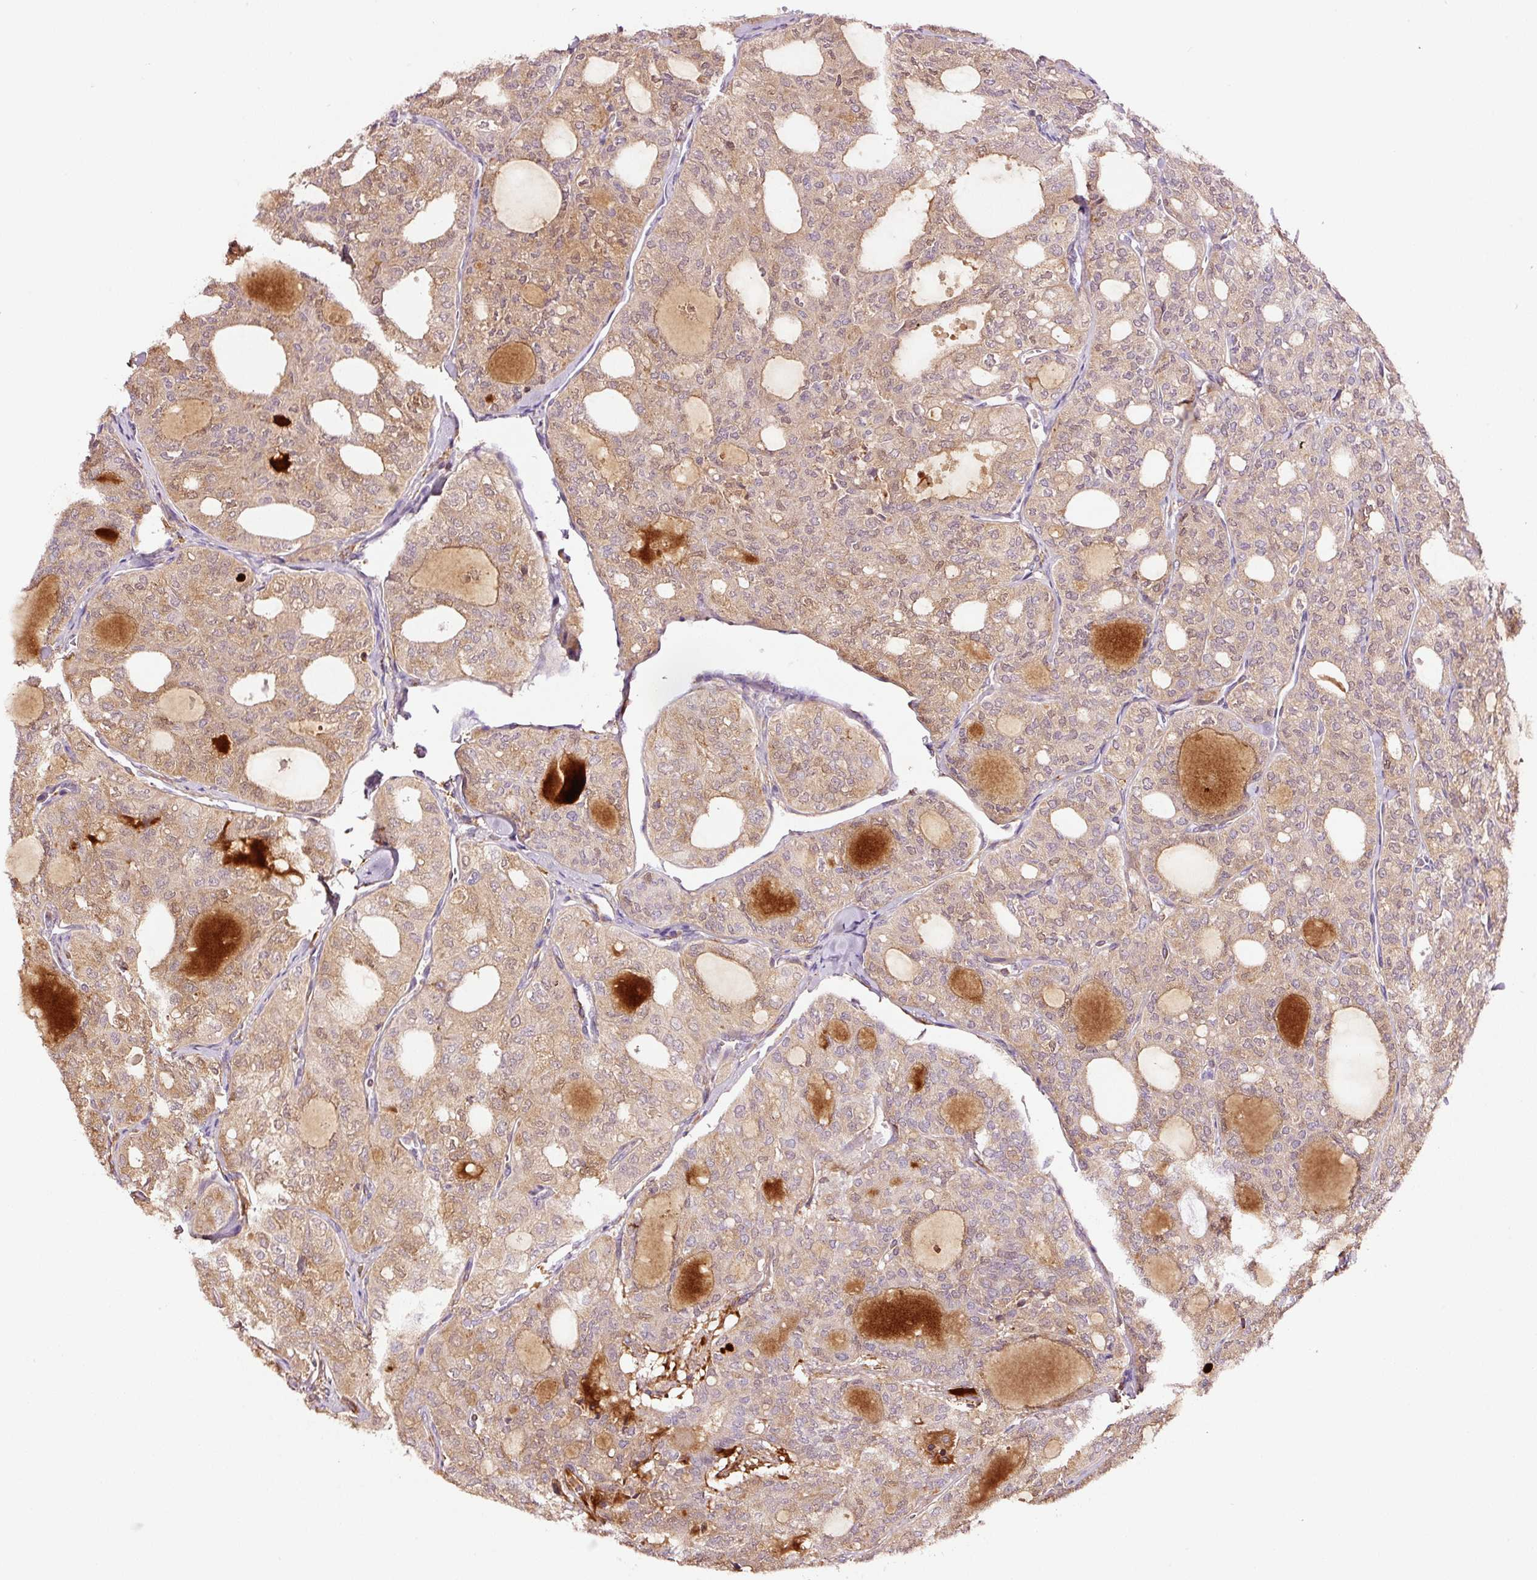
{"staining": {"intensity": "weak", "quantity": ">75%", "location": "cytoplasmic/membranous,nuclear"}, "tissue": "thyroid cancer", "cell_type": "Tumor cells", "image_type": "cancer", "snomed": [{"axis": "morphology", "description": "Follicular adenoma carcinoma, NOS"}, {"axis": "topography", "description": "Thyroid gland"}], "caption": "There is low levels of weak cytoplasmic/membranous and nuclear positivity in tumor cells of thyroid cancer, as demonstrated by immunohistochemical staining (brown color).", "gene": "METAP1", "patient": {"sex": "male", "age": 75}}